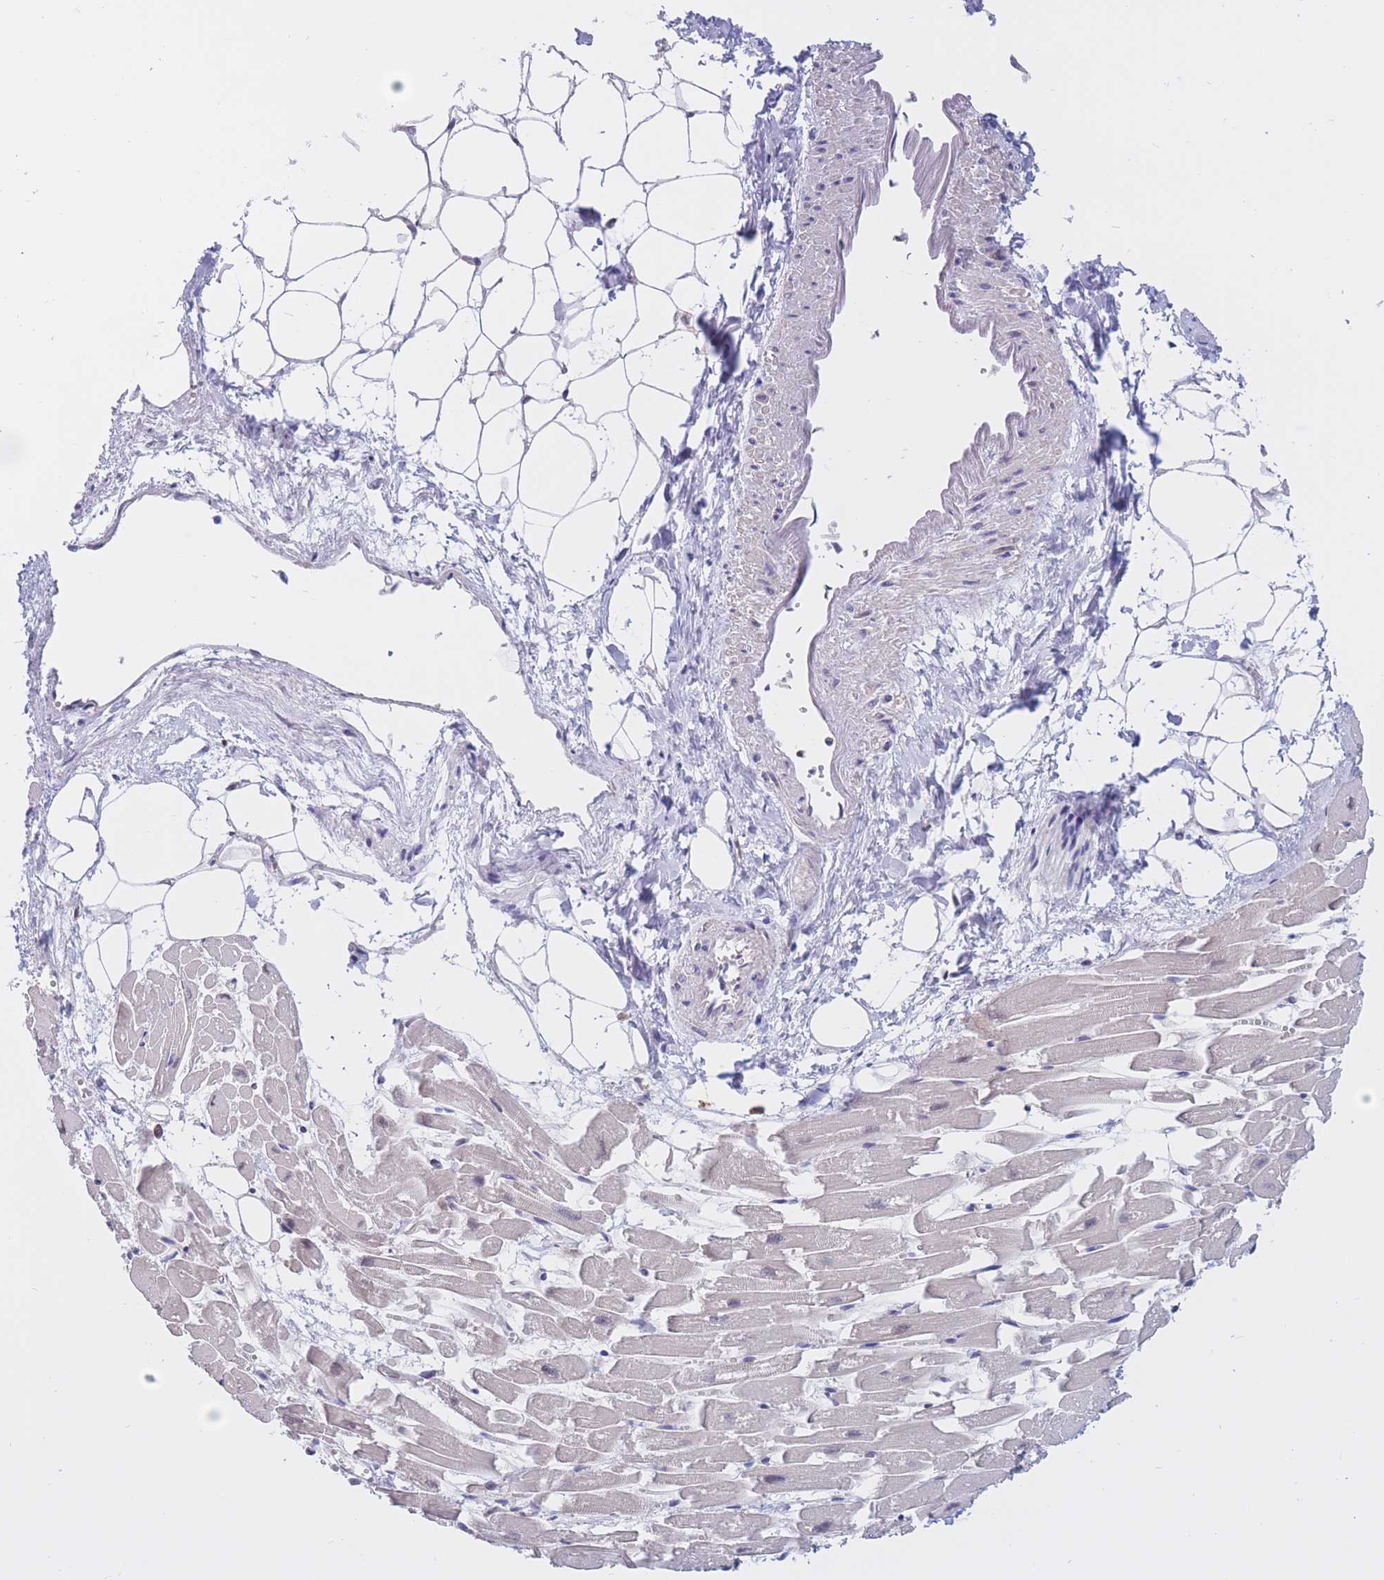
{"staining": {"intensity": "moderate", "quantity": "<25%", "location": "nuclear"}, "tissue": "heart muscle", "cell_type": "Cardiomyocytes", "image_type": "normal", "snomed": [{"axis": "morphology", "description": "Normal tissue, NOS"}, {"axis": "topography", "description": "Heart"}], "caption": "High-power microscopy captured an immunohistochemistry (IHC) photomicrograph of unremarkable heart muscle, revealing moderate nuclear expression in about <25% of cardiomyocytes. The staining is performed using DAB brown chromogen to label protein expression. The nuclei are counter-stained blue using hematoxylin.", "gene": "NASP", "patient": {"sex": "female", "age": 64}}